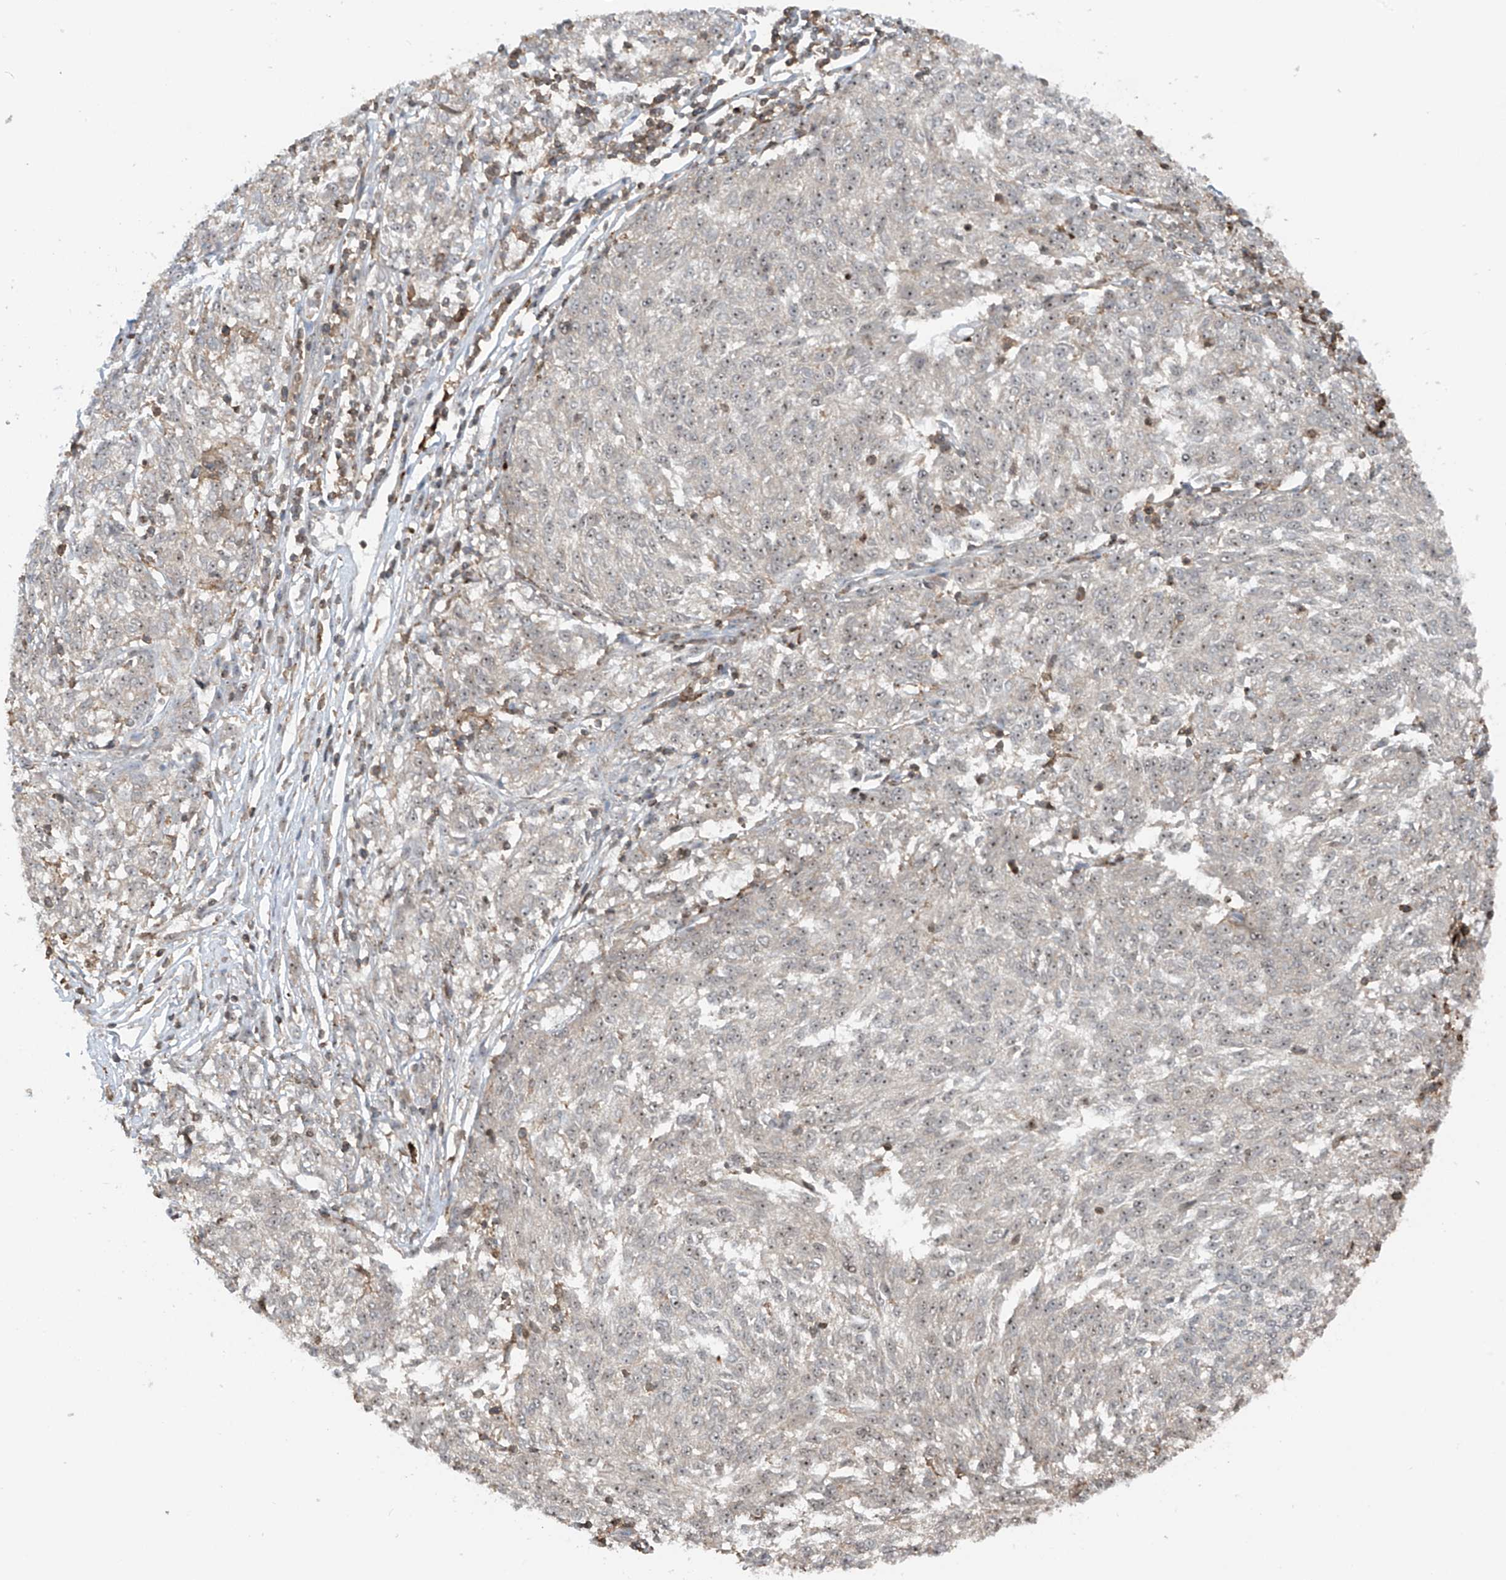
{"staining": {"intensity": "weak", "quantity": "25%-75%", "location": "nuclear"}, "tissue": "melanoma", "cell_type": "Tumor cells", "image_type": "cancer", "snomed": [{"axis": "morphology", "description": "Malignant melanoma, NOS"}, {"axis": "topography", "description": "Skin"}], "caption": "Immunohistochemistry (IHC) (DAB) staining of human melanoma displays weak nuclear protein positivity in approximately 25%-75% of tumor cells.", "gene": "REPIN1", "patient": {"sex": "female", "age": 72}}